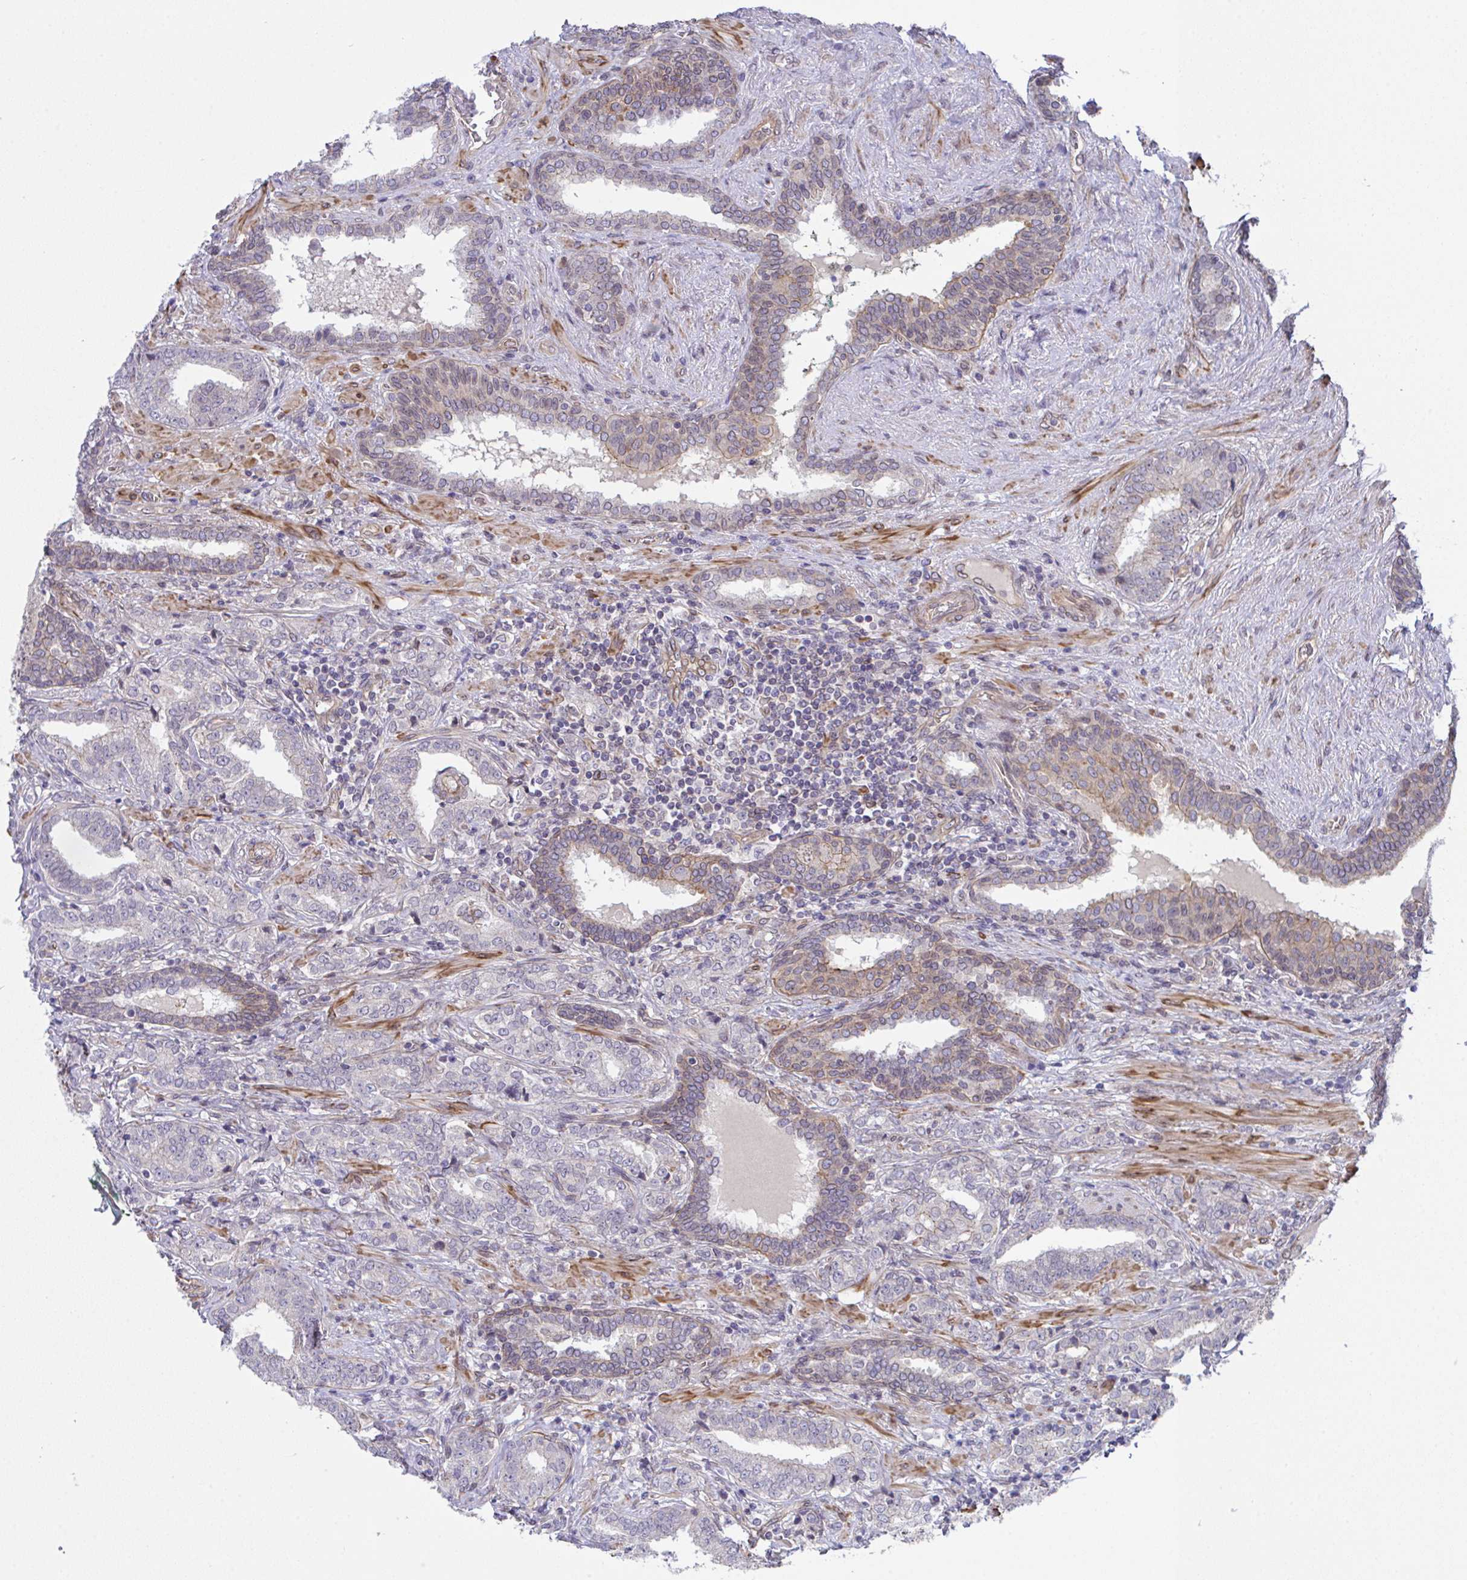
{"staining": {"intensity": "negative", "quantity": "none", "location": "none"}, "tissue": "prostate cancer", "cell_type": "Tumor cells", "image_type": "cancer", "snomed": [{"axis": "morphology", "description": "Adenocarcinoma, High grade"}, {"axis": "topography", "description": "Prostate"}], "caption": "Tumor cells show no significant expression in prostate cancer (adenocarcinoma (high-grade)).", "gene": "ZBED3", "patient": {"sex": "male", "age": 72}}